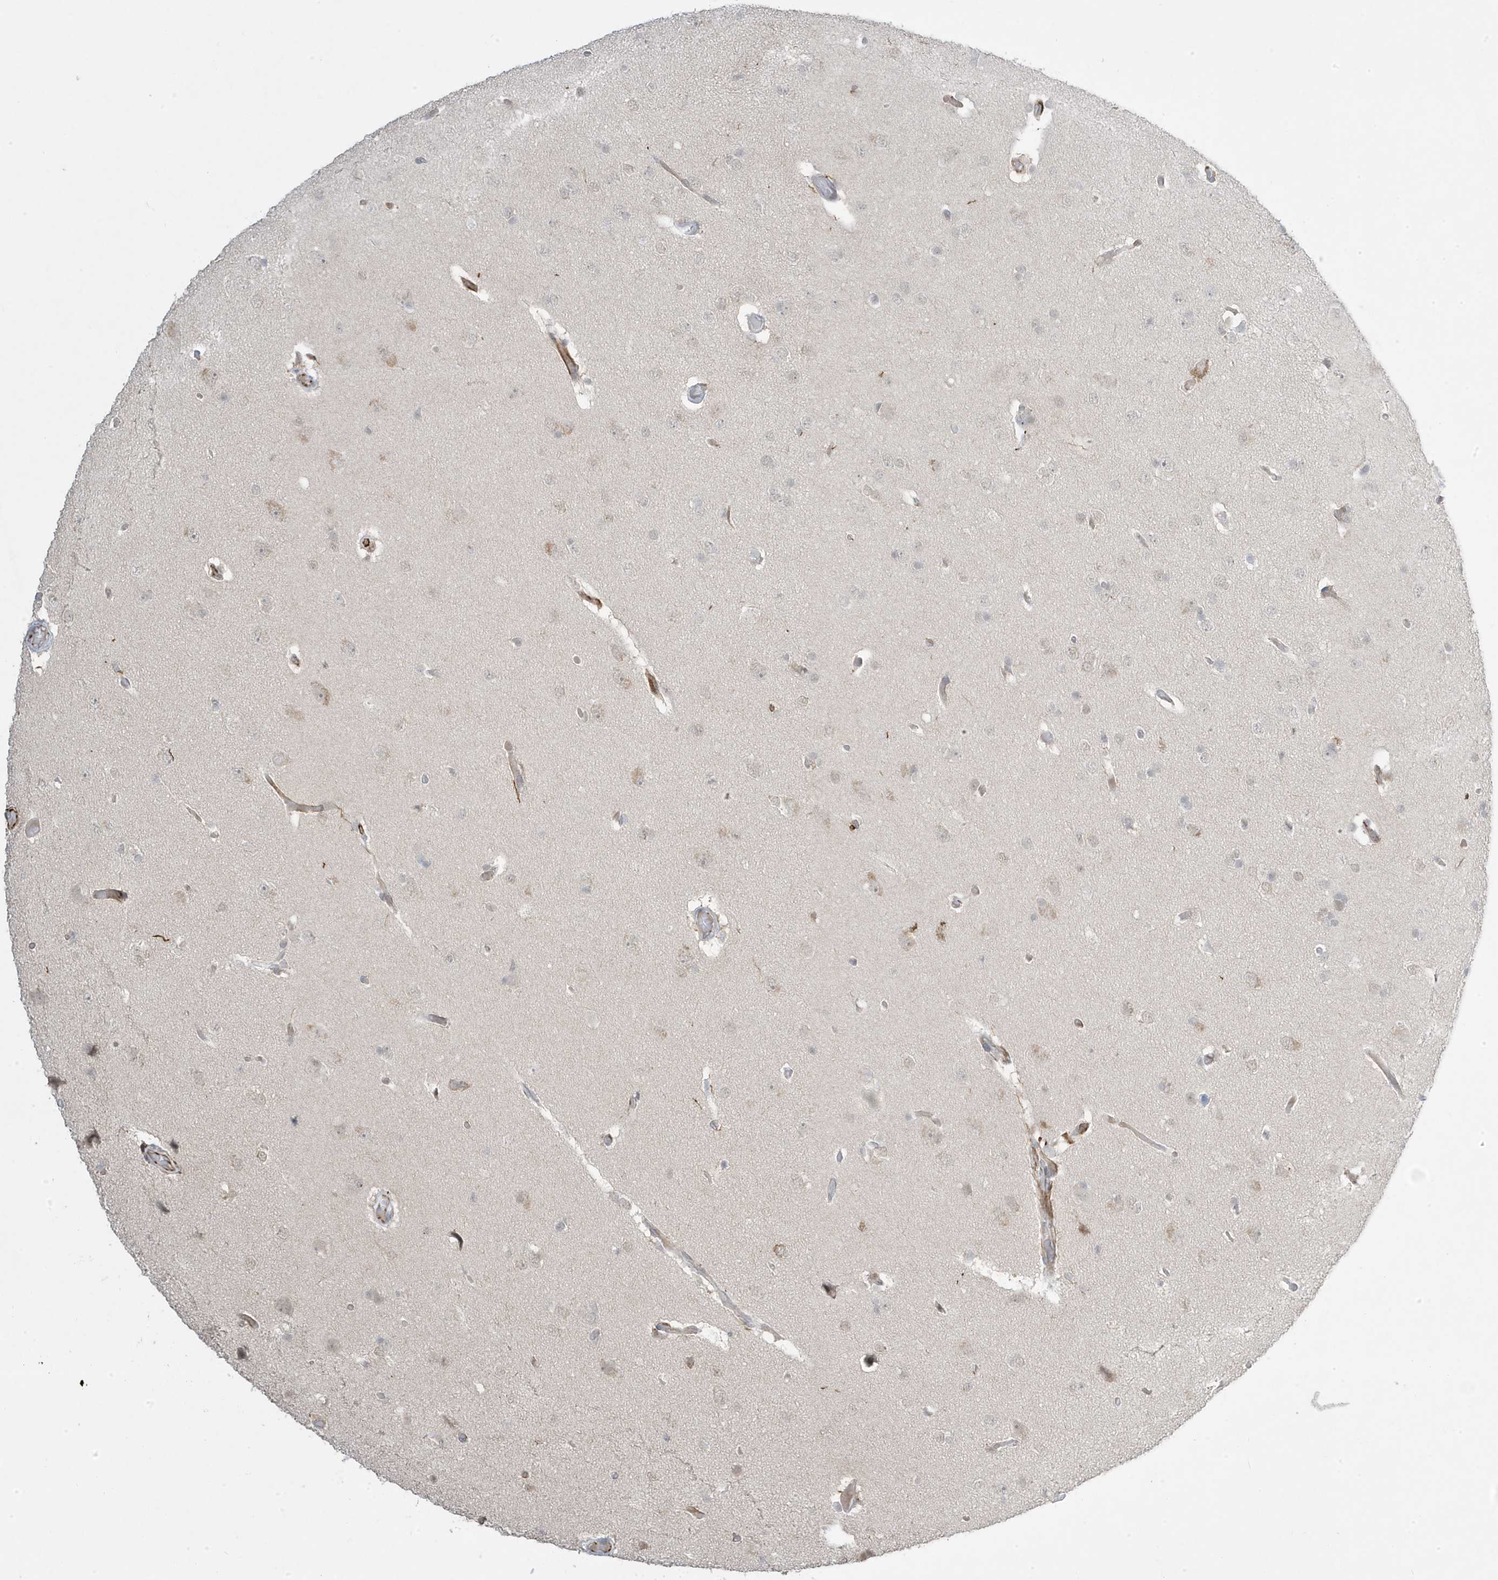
{"staining": {"intensity": "weak", "quantity": "<25%", "location": "nuclear"}, "tissue": "glioma", "cell_type": "Tumor cells", "image_type": "cancer", "snomed": [{"axis": "morphology", "description": "Glioma, malignant, High grade"}, {"axis": "topography", "description": "Brain"}], "caption": "Tumor cells show no significant protein staining in malignant glioma (high-grade).", "gene": "ADAMTSL3", "patient": {"sex": "female", "age": 59}}